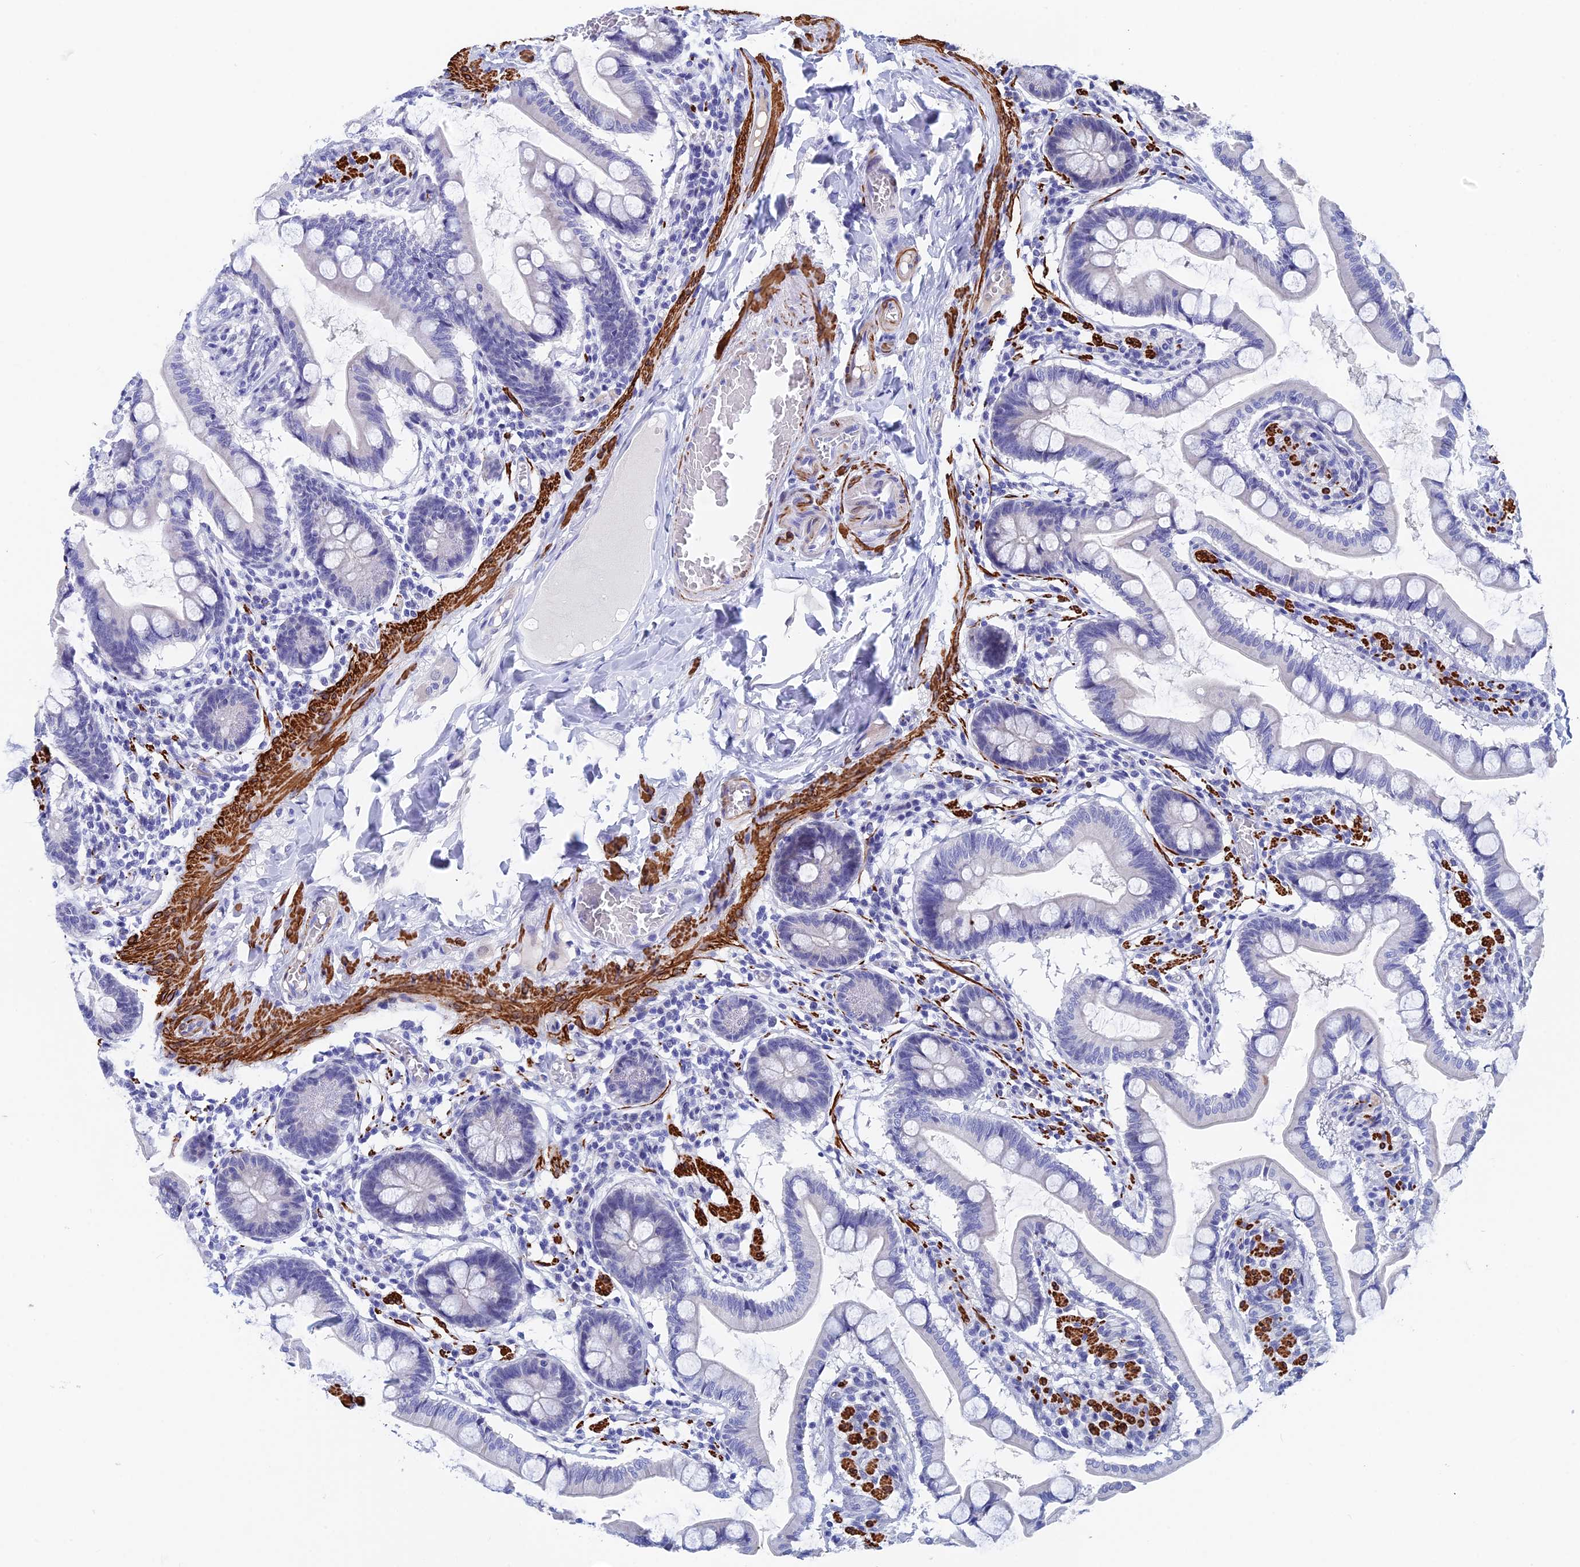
{"staining": {"intensity": "negative", "quantity": "none", "location": "none"}, "tissue": "small intestine", "cell_type": "Glandular cells", "image_type": "normal", "snomed": [{"axis": "morphology", "description": "Normal tissue, NOS"}, {"axis": "topography", "description": "Small intestine"}], "caption": "The photomicrograph displays no staining of glandular cells in benign small intestine. The staining was performed using DAB to visualize the protein expression in brown, while the nuclei were stained in blue with hematoxylin (Magnification: 20x).", "gene": "WDR83", "patient": {"sex": "male", "age": 41}}